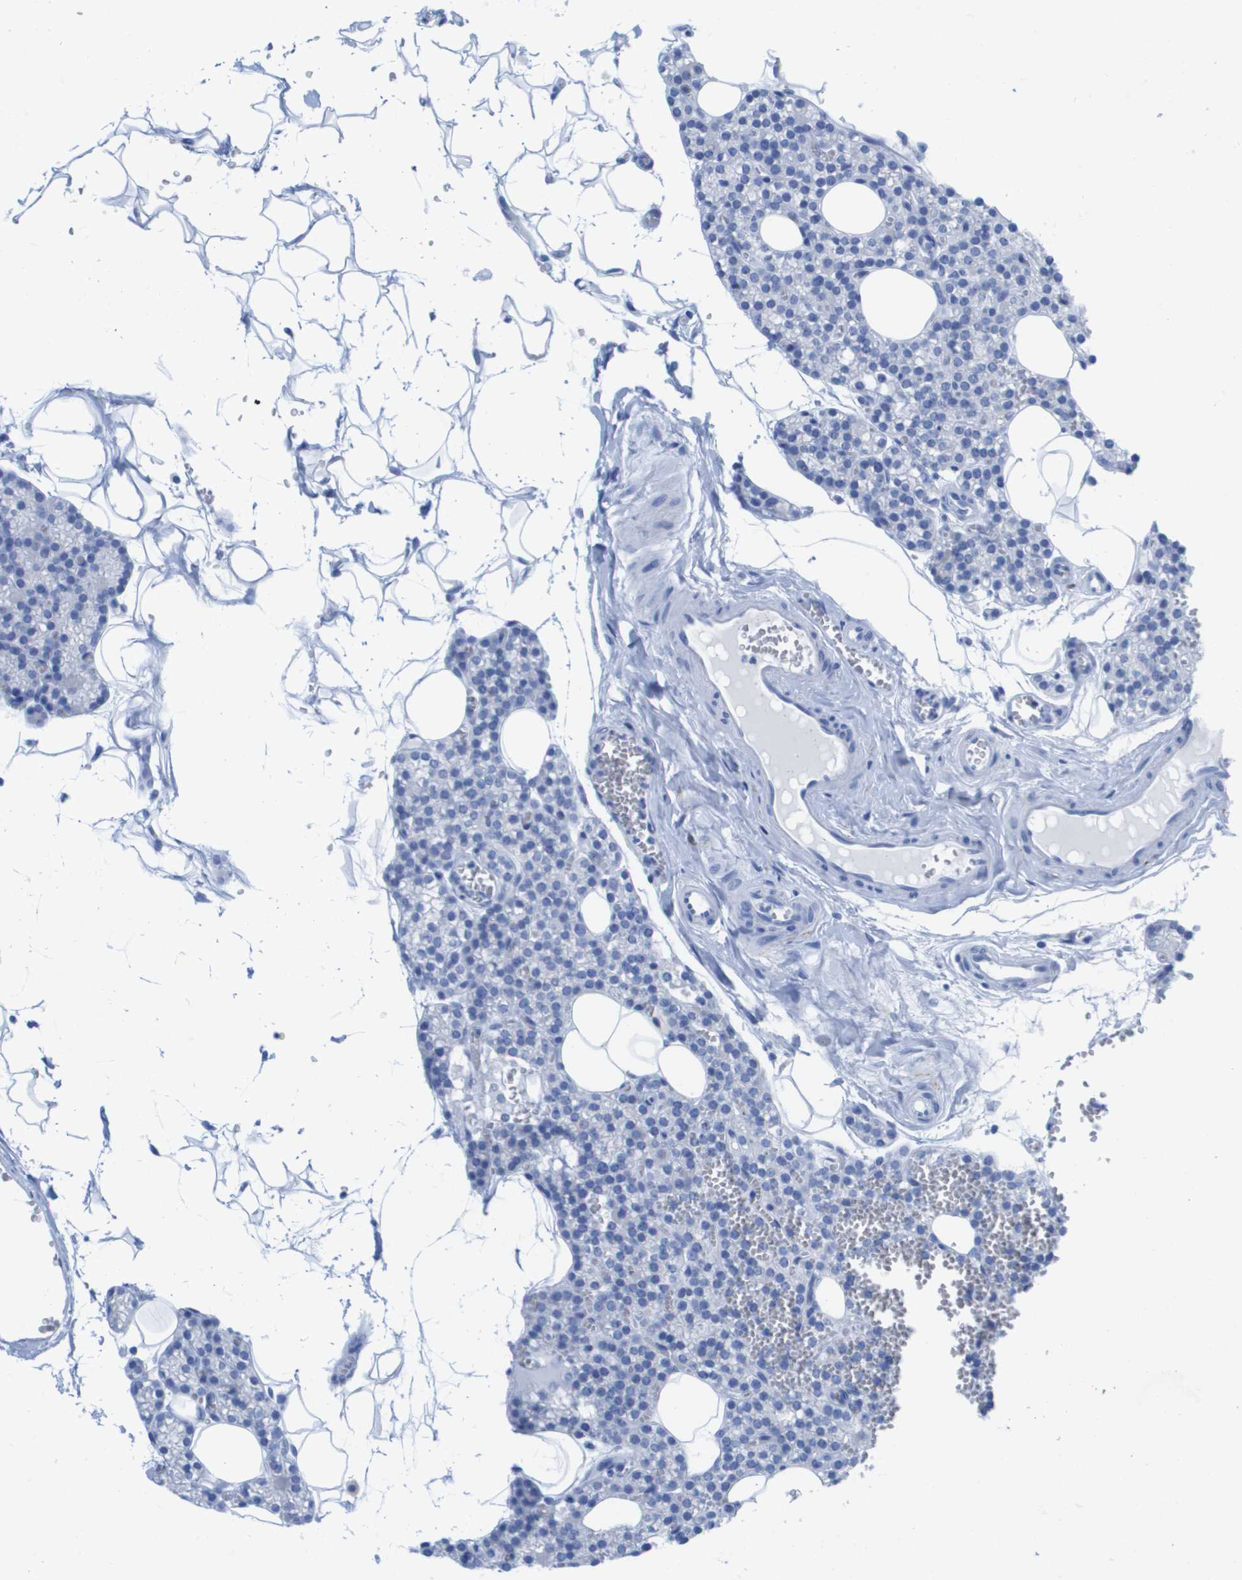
{"staining": {"intensity": "negative", "quantity": "none", "location": "none"}, "tissue": "parathyroid gland", "cell_type": "Glandular cells", "image_type": "normal", "snomed": [{"axis": "morphology", "description": "Normal tissue, NOS"}, {"axis": "morphology", "description": "Adenoma, NOS"}, {"axis": "topography", "description": "Parathyroid gland"}], "caption": "Immunohistochemistry micrograph of benign parathyroid gland: human parathyroid gland stained with DAB (3,3'-diaminobenzidine) displays no significant protein staining in glandular cells.", "gene": "KCNA3", "patient": {"sex": "female", "age": 58}}